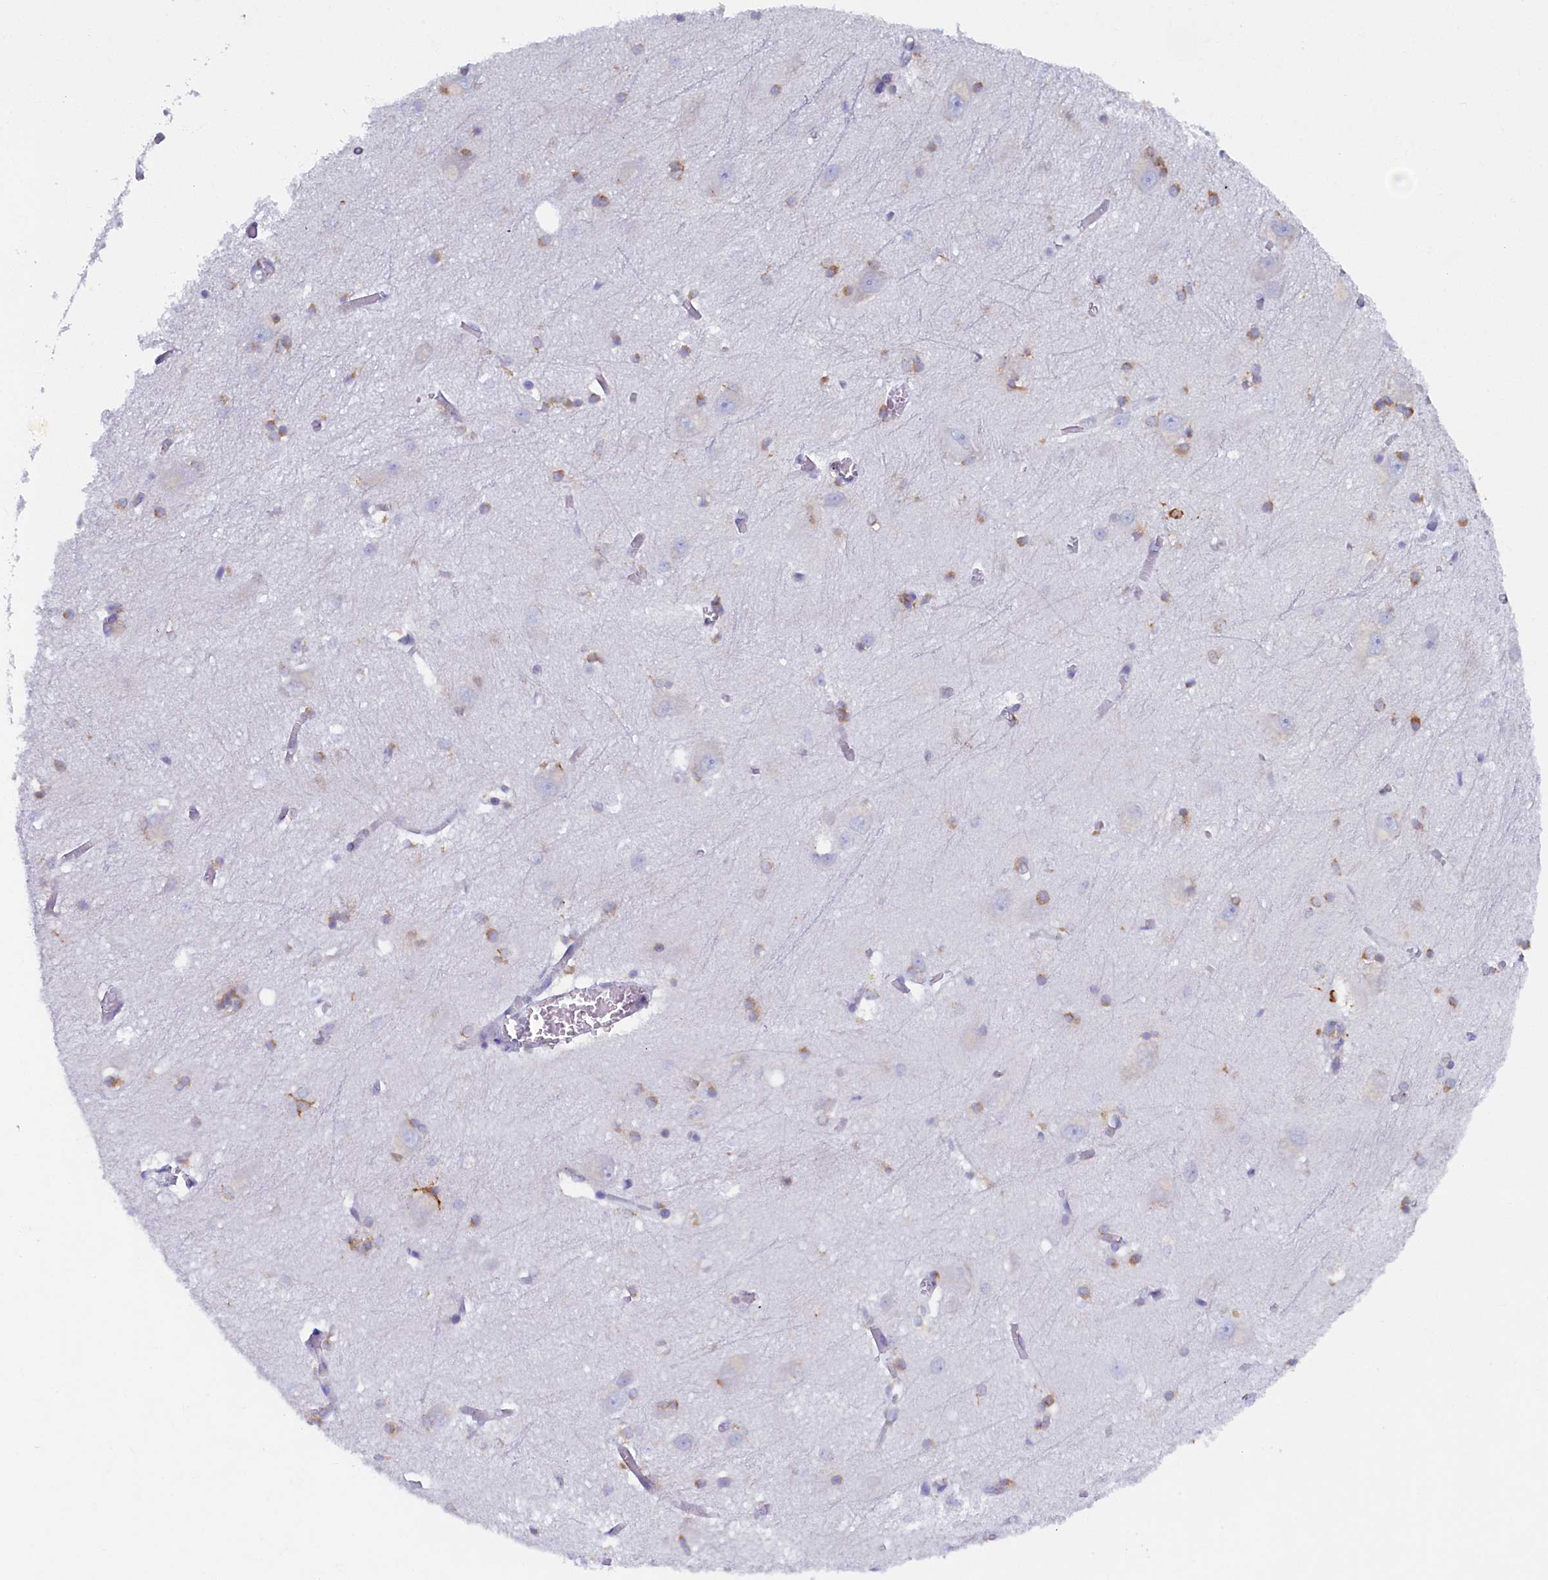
{"staining": {"intensity": "moderate", "quantity": "<25%", "location": "cytoplasmic/membranous"}, "tissue": "caudate", "cell_type": "Glial cells", "image_type": "normal", "snomed": [{"axis": "morphology", "description": "Normal tissue, NOS"}, {"axis": "topography", "description": "Lateral ventricle wall"}], "caption": "Approximately <25% of glial cells in unremarkable human caudate reveal moderate cytoplasmic/membranous protein positivity as visualized by brown immunohistochemical staining.", "gene": "TMEM18", "patient": {"sex": "male", "age": 37}}